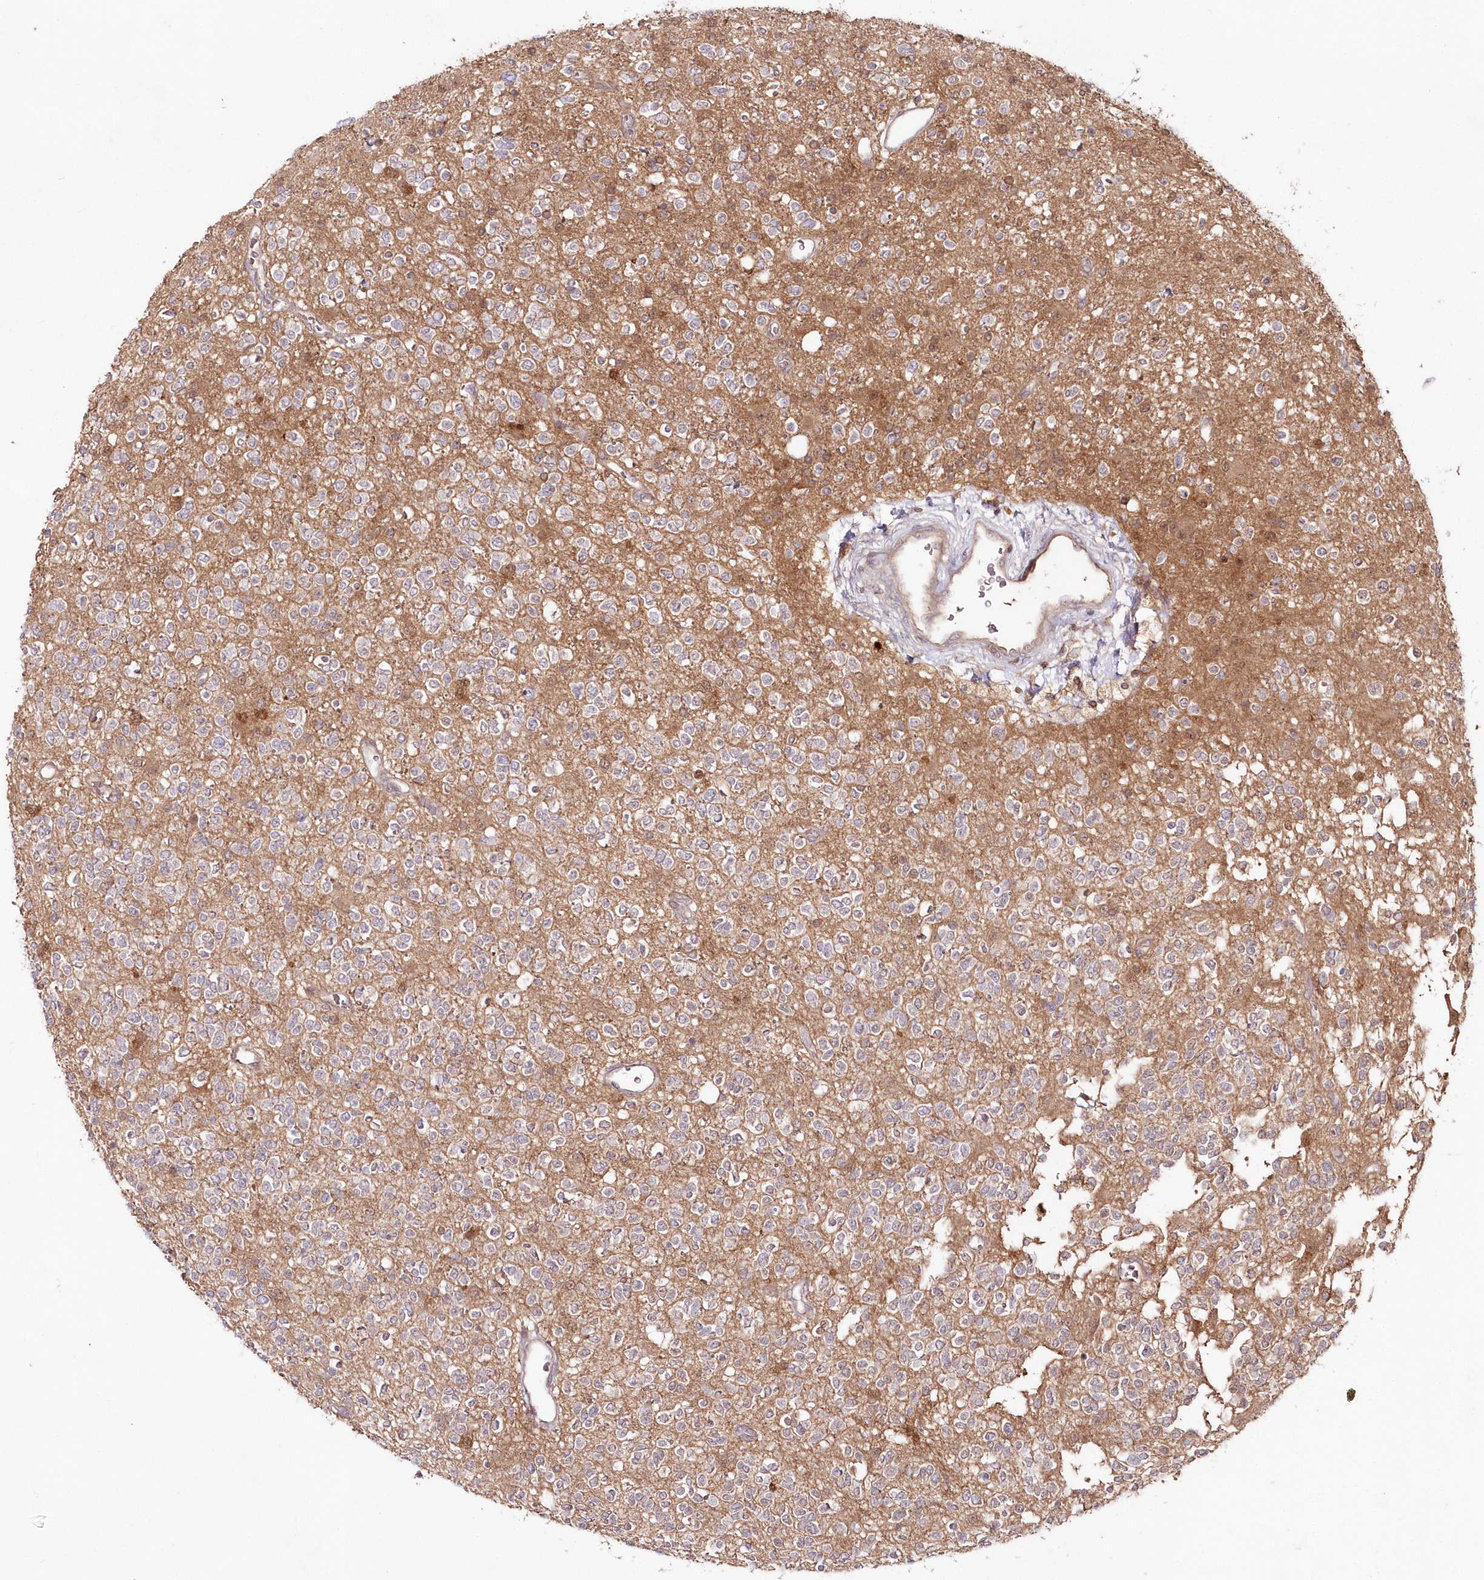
{"staining": {"intensity": "negative", "quantity": "none", "location": "none"}, "tissue": "glioma", "cell_type": "Tumor cells", "image_type": "cancer", "snomed": [{"axis": "morphology", "description": "Glioma, malignant, High grade"}, {"axis": "topography", "description": "Brain"}], "caption": "Immunohistochemistry (IHC) histopathology image of glioma stained for a protein (brown), which displays no staining in tumor cells.", "gene": "IMPA1", "patient": {"sex": "male", "age": 34}}